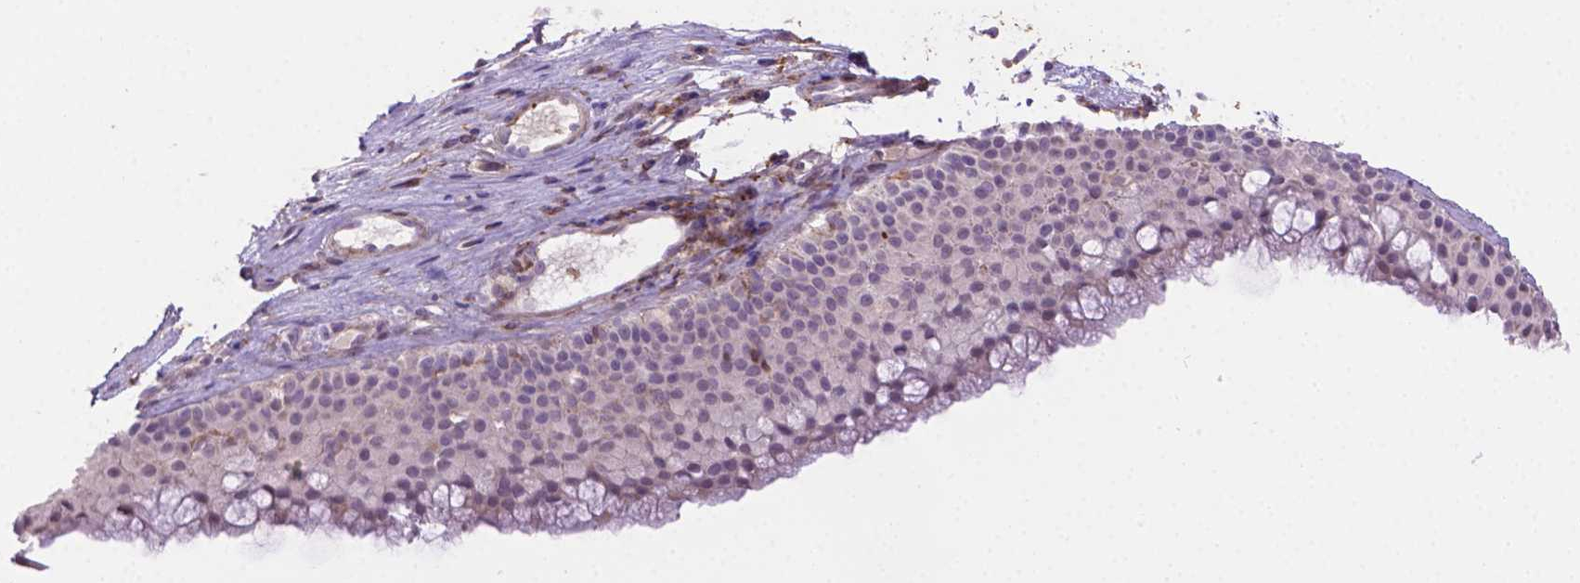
{"staining": {"intensity": "negative", "quantity": "none", "location": "none"}, "tissue": "nasopharynx", "cell_type": "Respiratory epithelial cells", "image_type": "normal", "snomed": [{"axis": "morphology", "description": "Normal tissue, NOS"}, {"axis": "topography", "description": "Nasopharynx"}], "caption": "IHC photomicrograph of unremarkable nasopharynx: nasopharynx stained with DAB (3,3'-diaminobenzidine) reveals no significant protein expression in respiratory epithelial cells.", "gene": "ACAD10", "patient": {"sex": "male", "age": 68}}